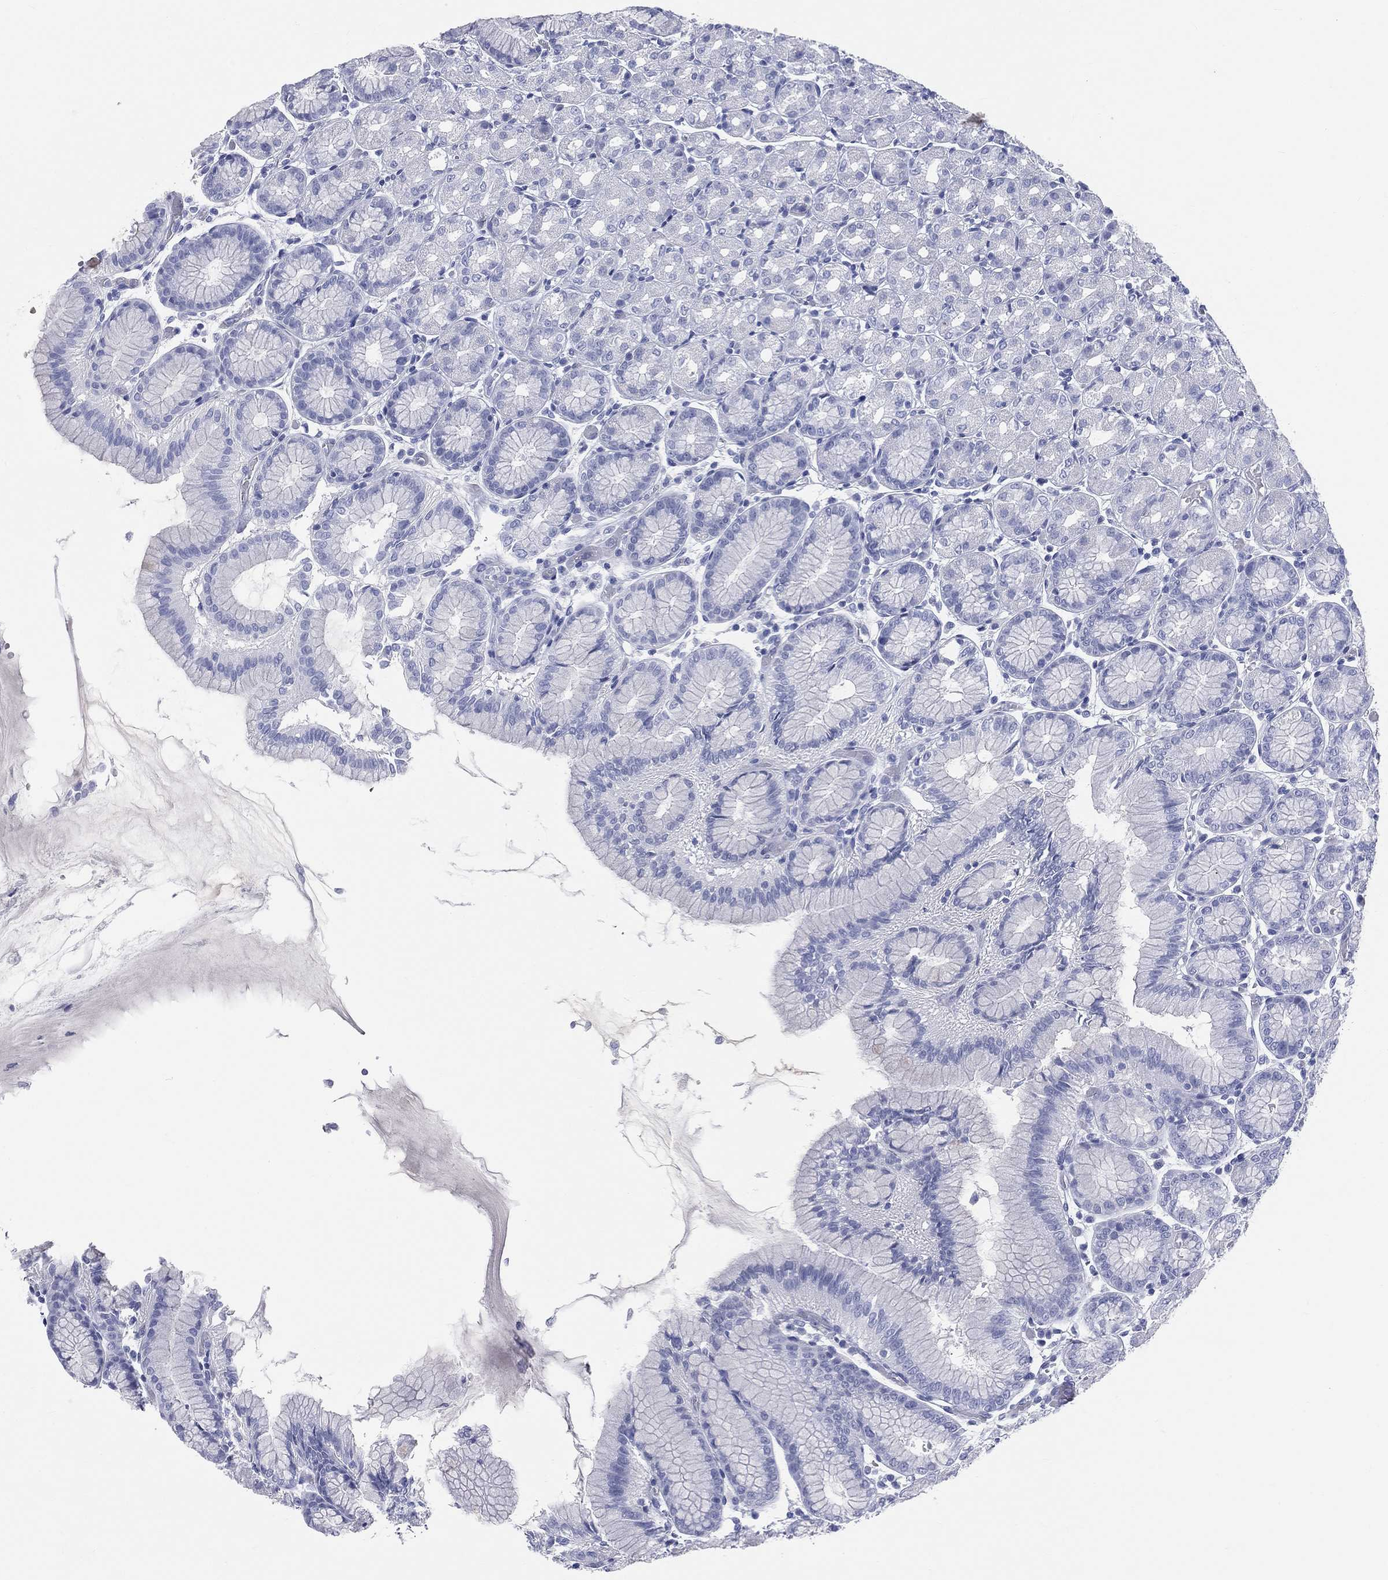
{"staining": {"intensity": "negative", "quantity": "none", "location": "none"}, "tissue": "stomach", "cell_type": "Glandular cells", "image_type": "normal", "snomed": [{"axis": "morphology", "description": "Normal tissue, NOS"}, {"axis": "morphology", "description": "Adenocarcinoma, NOS"}, {"axis": "topography", "description": "Stomach"}], "caption": "Glandular cells show no significant protein expression in unremarkable stomach.", "gene": "HP", "patient": {"sex": "female", "age": 81}}